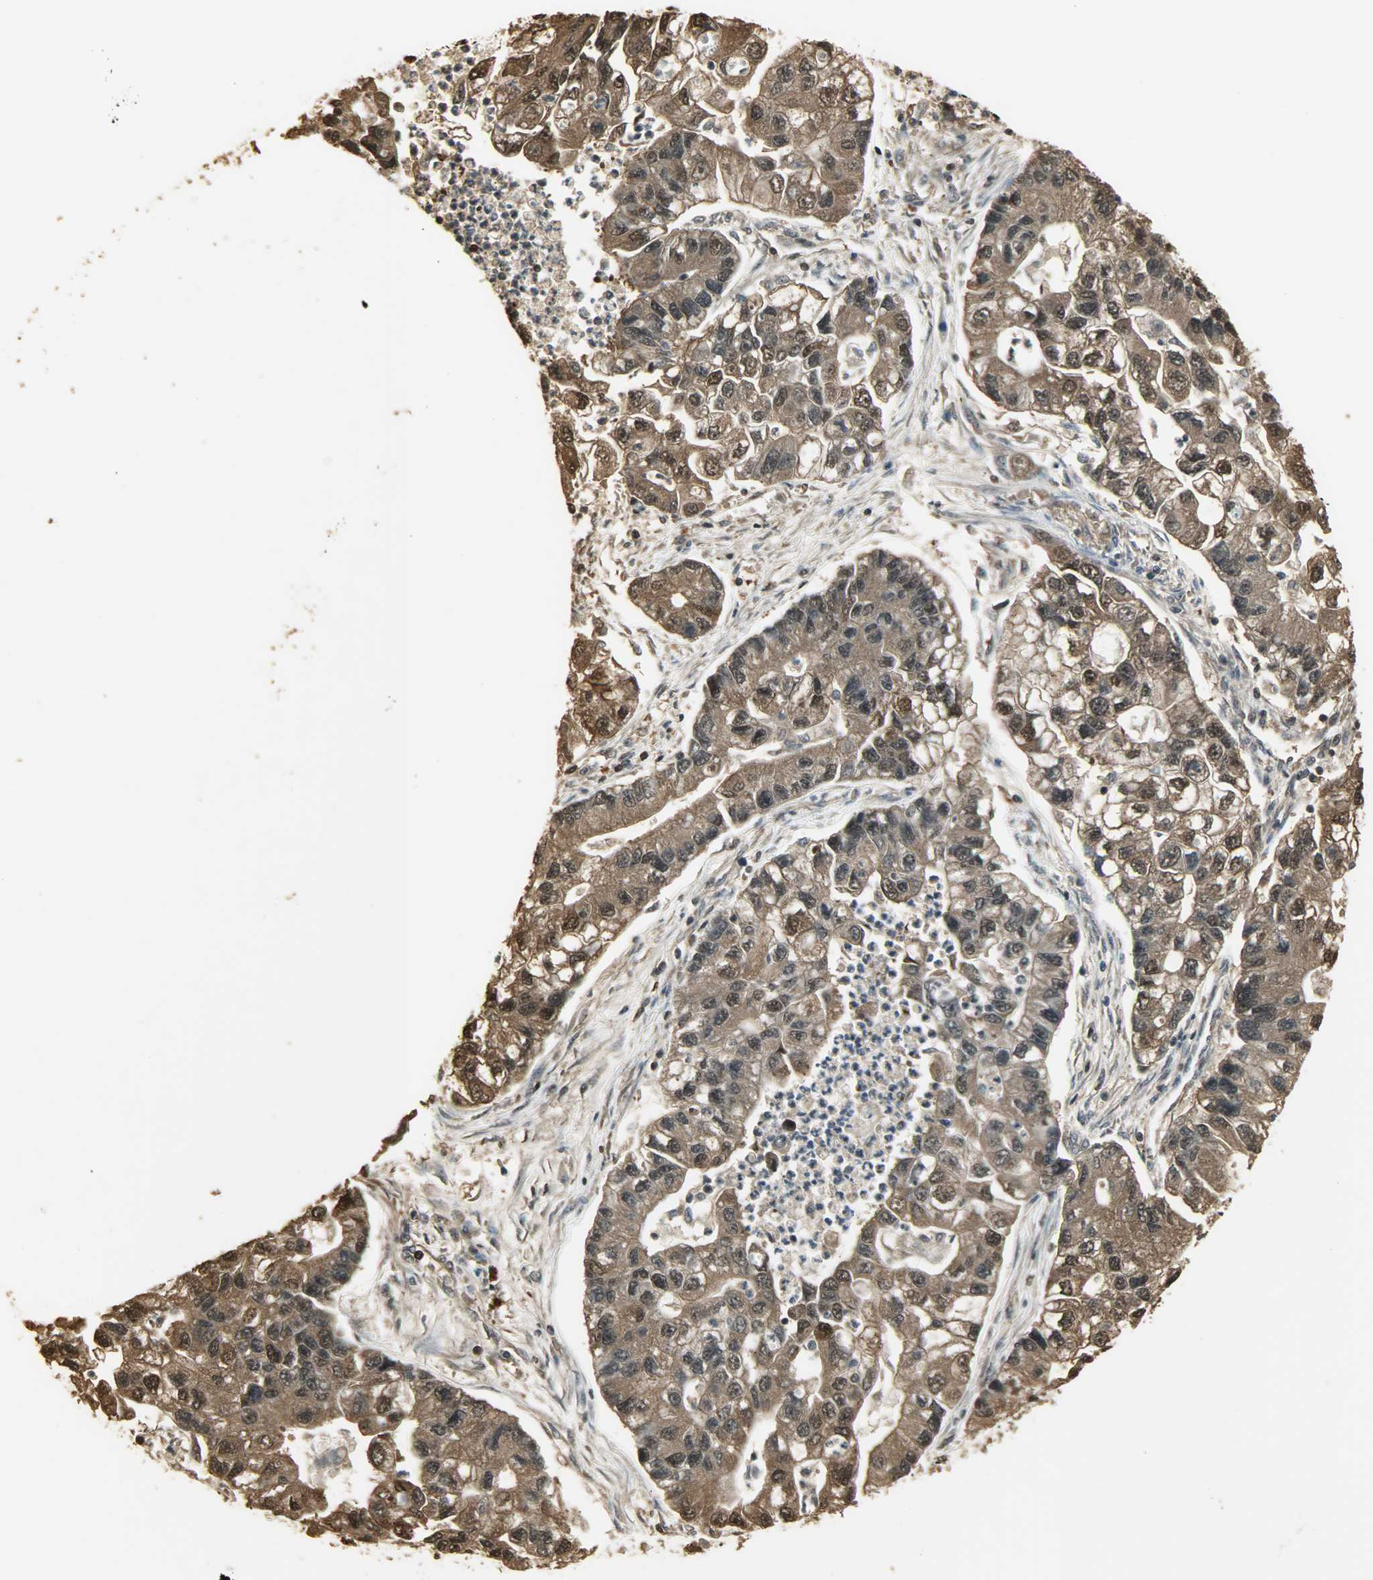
{"staining": {"intensity": "strong", "quantity": ">75%", "location": "cytoplasmic/membranous,nuclear"}, "tissue": "lung cancer", "cell_type": "Tumor cells", "image_type": "cancer", "snomed": [{"axis": "morphology", "description": "Adenocarcinoma, NOS"}, {"axis": "topography", "description": "Lung"}], "caption": "A photomicrograph of lung adenocarcinoma stained for a protein shows strong cytoplasmic/membranous and nuclear brown staining in tumor cells. (Stains: DAB in brown, nuclei in blue, Microscopy: brightfield microscopy at high magnification).", "gene": "YWHAZ", "patient": {"sex": "female", "age": 51}}